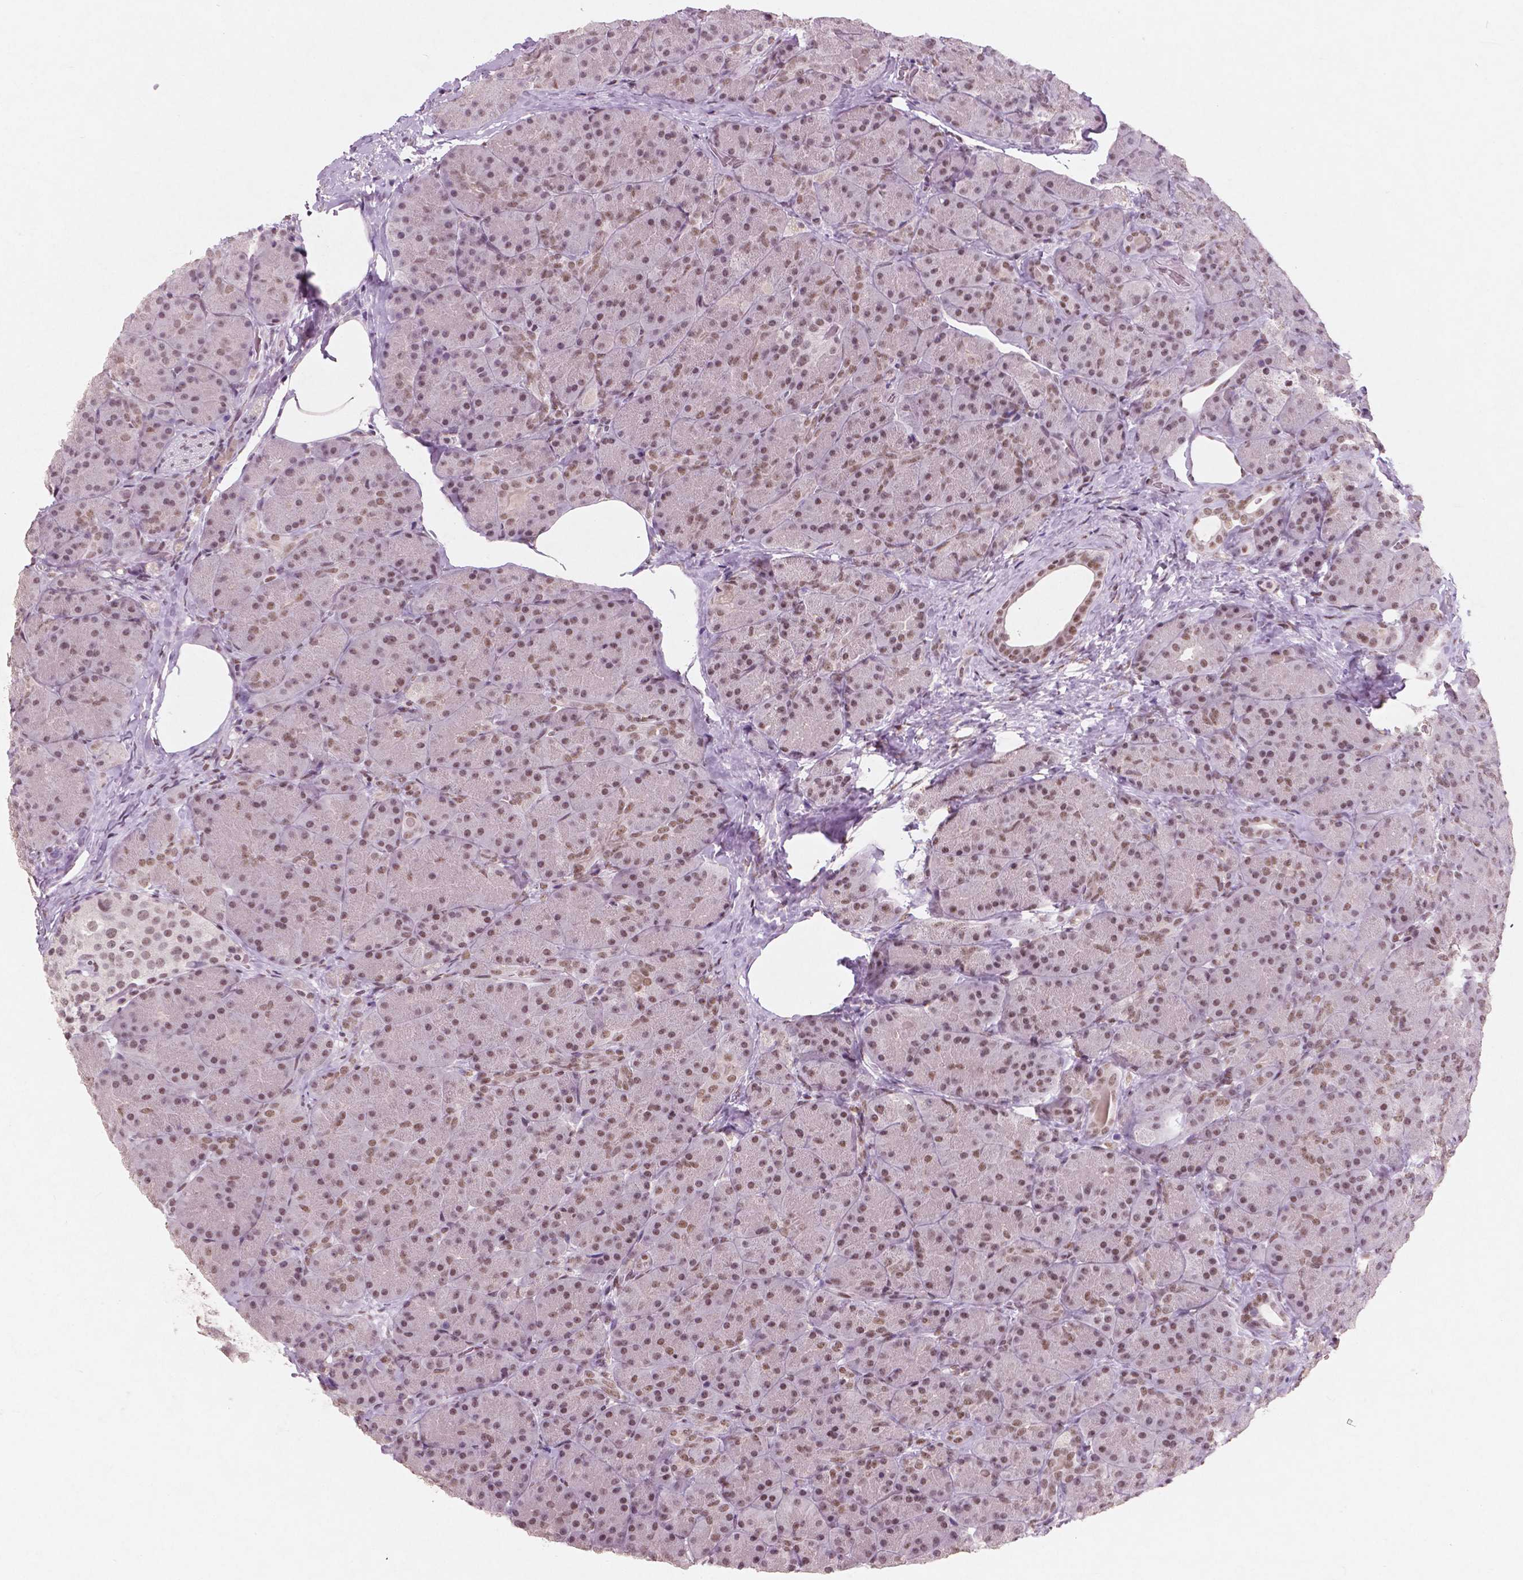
{"staining": {"intensity": "moderate", "quantity": ">75%", "location": "nuclear"}, "tissue": "pancreas", "cell_type": "Exocrine glandular cells", "image_type": "normal", "snomed": [{"axis": "morphology", "description": "Normal tissue, NOS"}, {"axis": "topography", "description": "Pancreas"}], "caption": "Immunohistochemistry of normal pancreas exhibits medium levels of moderate nuclear staining in approximately >75% of exocrine glandular cells. The protein is shown in brown color, while the nuclei are stained blue.", "gene": "BRD4", "patient": {"sex": "male", "age": 57}}